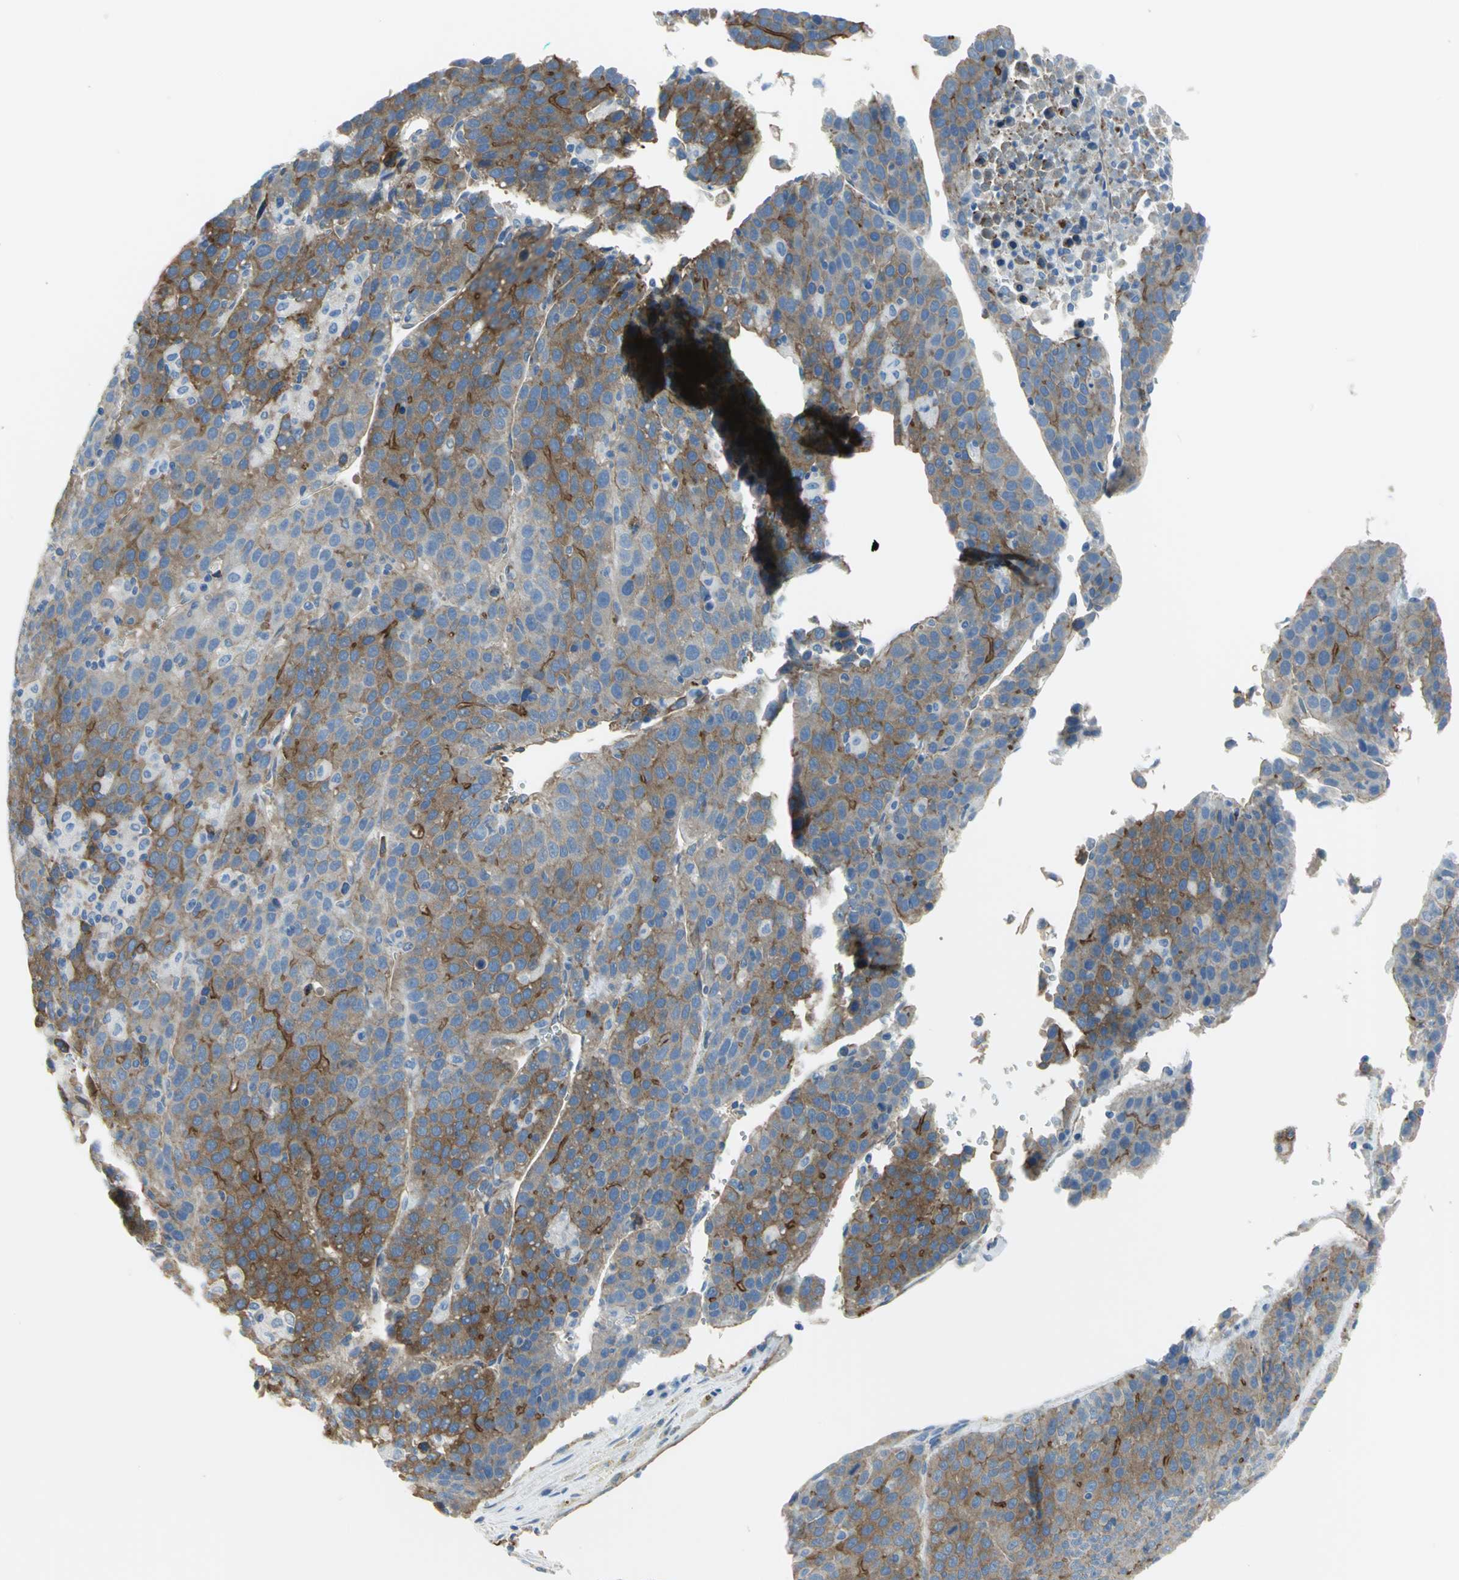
{"staining": {"intensity": "moderate", "quantity": ">75%", "location": "cytoplasmic/membranous"}, "tissue": "liver cancer", "cell_type": "Tumor cells", "image_type": "cancer", "snomed": [{"axis": "morphology", "description": "Carcinoma, Hepatocellular, NOS"}, {"axis": "topography", "description": "Liver"}], "caption": "Liver hepatocellular carcinoma stained with a brown dye demonstrates moderate cytoplasmic/membranous positive staining in approximately >75% of tumor cells.", "gene": "FLNB", "patient": {"sex": "female", "age": 53}}